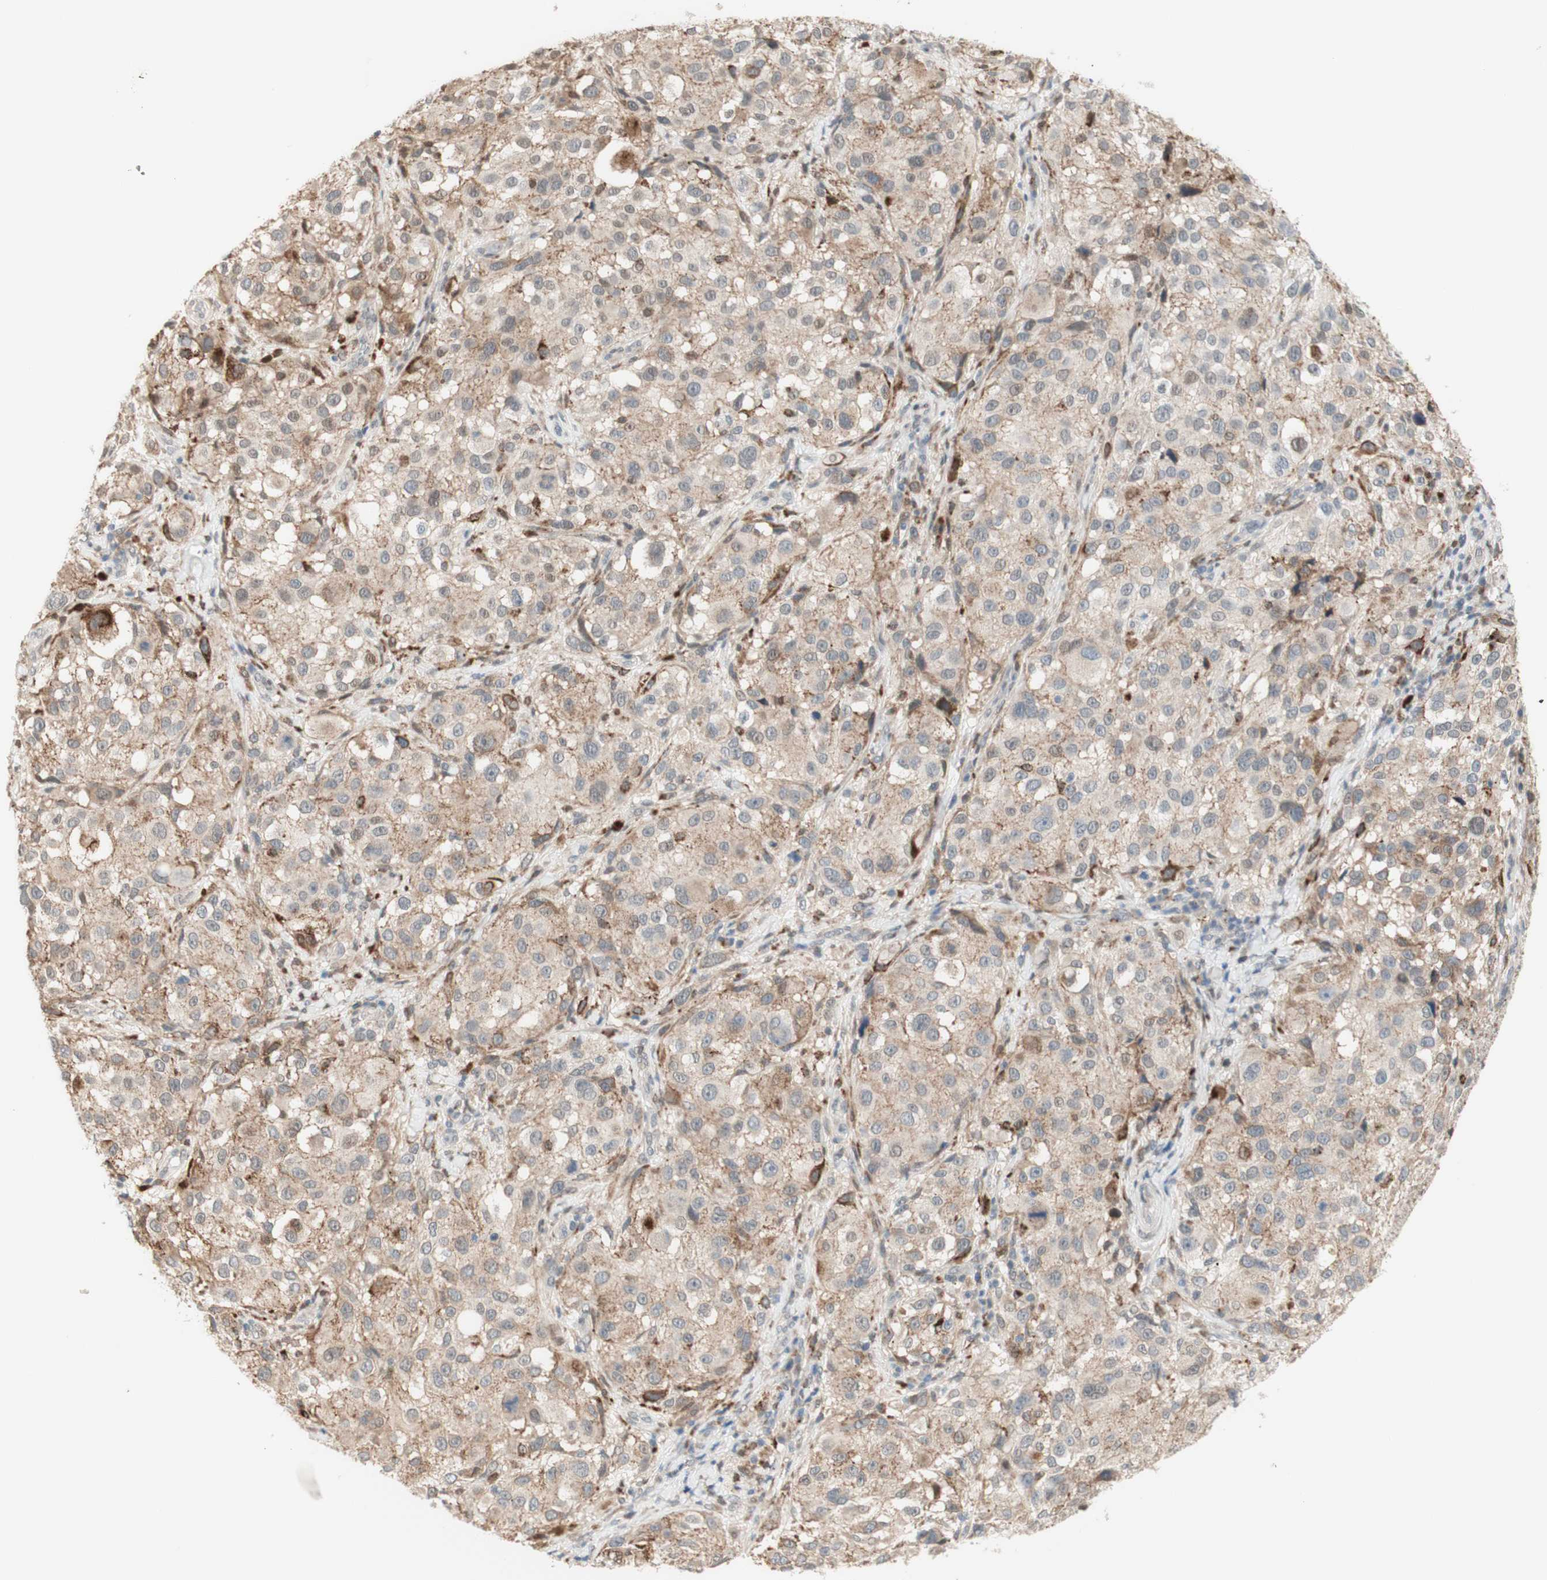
{"staining": {"intensity": "weak", "quantity": ">75%", "location": "cytoplasmic/membranous"}, "tissue": "melanoma", "cell_type": "Tumor cells", "image_type": "cancer", "snomed": [{"axis": "morphology", "description": "Necrosis, NOS"}, {"axis": "morphology", "description": "Malignant melanoma, NOS"}, {"axis": "topography", "description": "Skin"}], "caption": "About >75% of tumor cells in human melanoma reveal weak cytoplasmic/membranous protein staining as visualized by brown immunohistochemical staining.", "gene": "GAPT", "patient": {"sex": "female", "age": 87}}